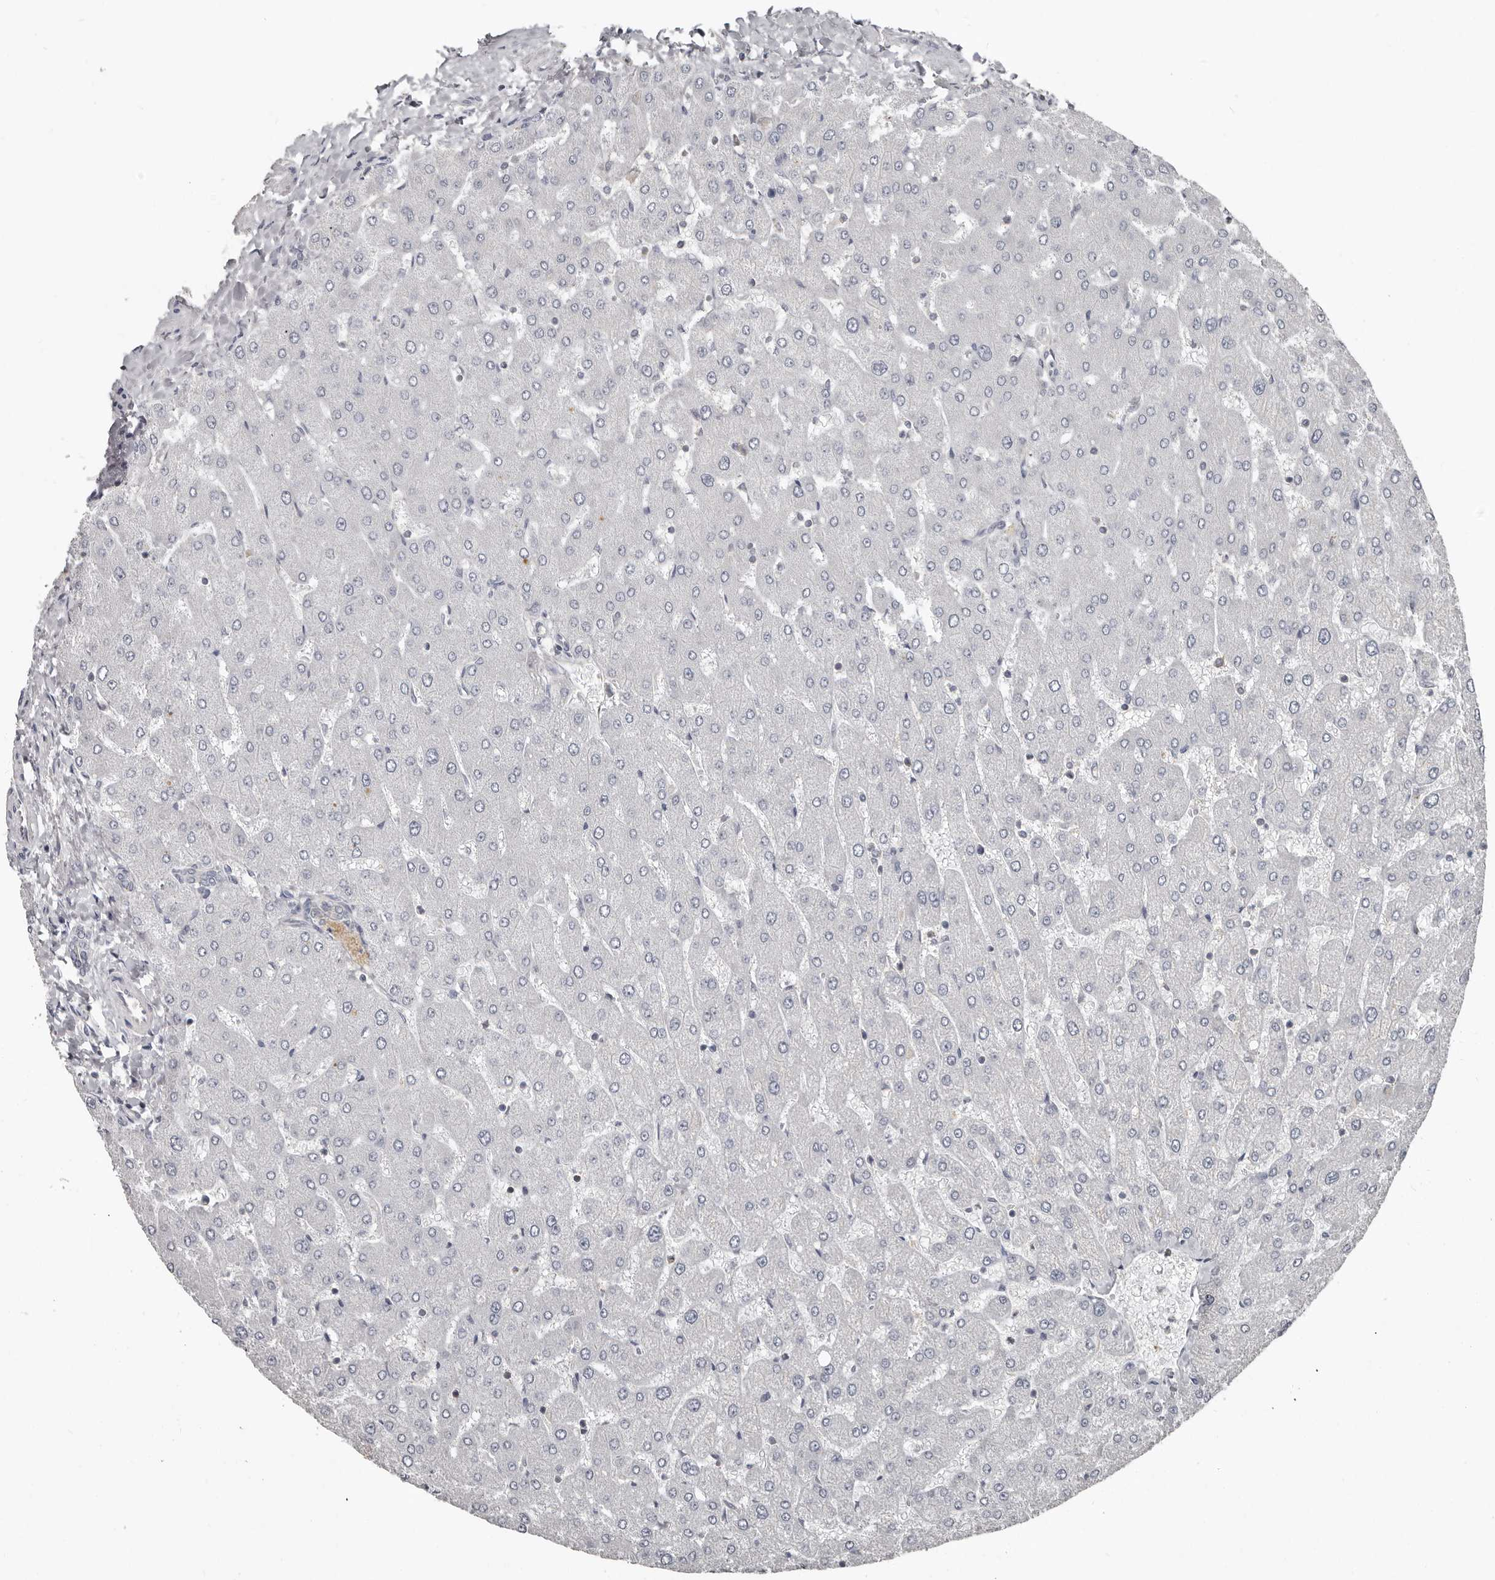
{"staining": {"intensity": "negative", "quantity": "none", "location": "none"}, "tissue": "liver", "cell_type": "Cholangiocytes", "image_type": "normal", "snomed": [{"axis": "morphology", "description": "Normal tissue, NOS"}, {"axis": "topography", "description": "Liver"}], "caption": "Protein analysis of unremarkable liver exhibits no significant positivity in cholangiocytes.", "gene": "CA6", "patient": {"sex": "male", "age": 55}}